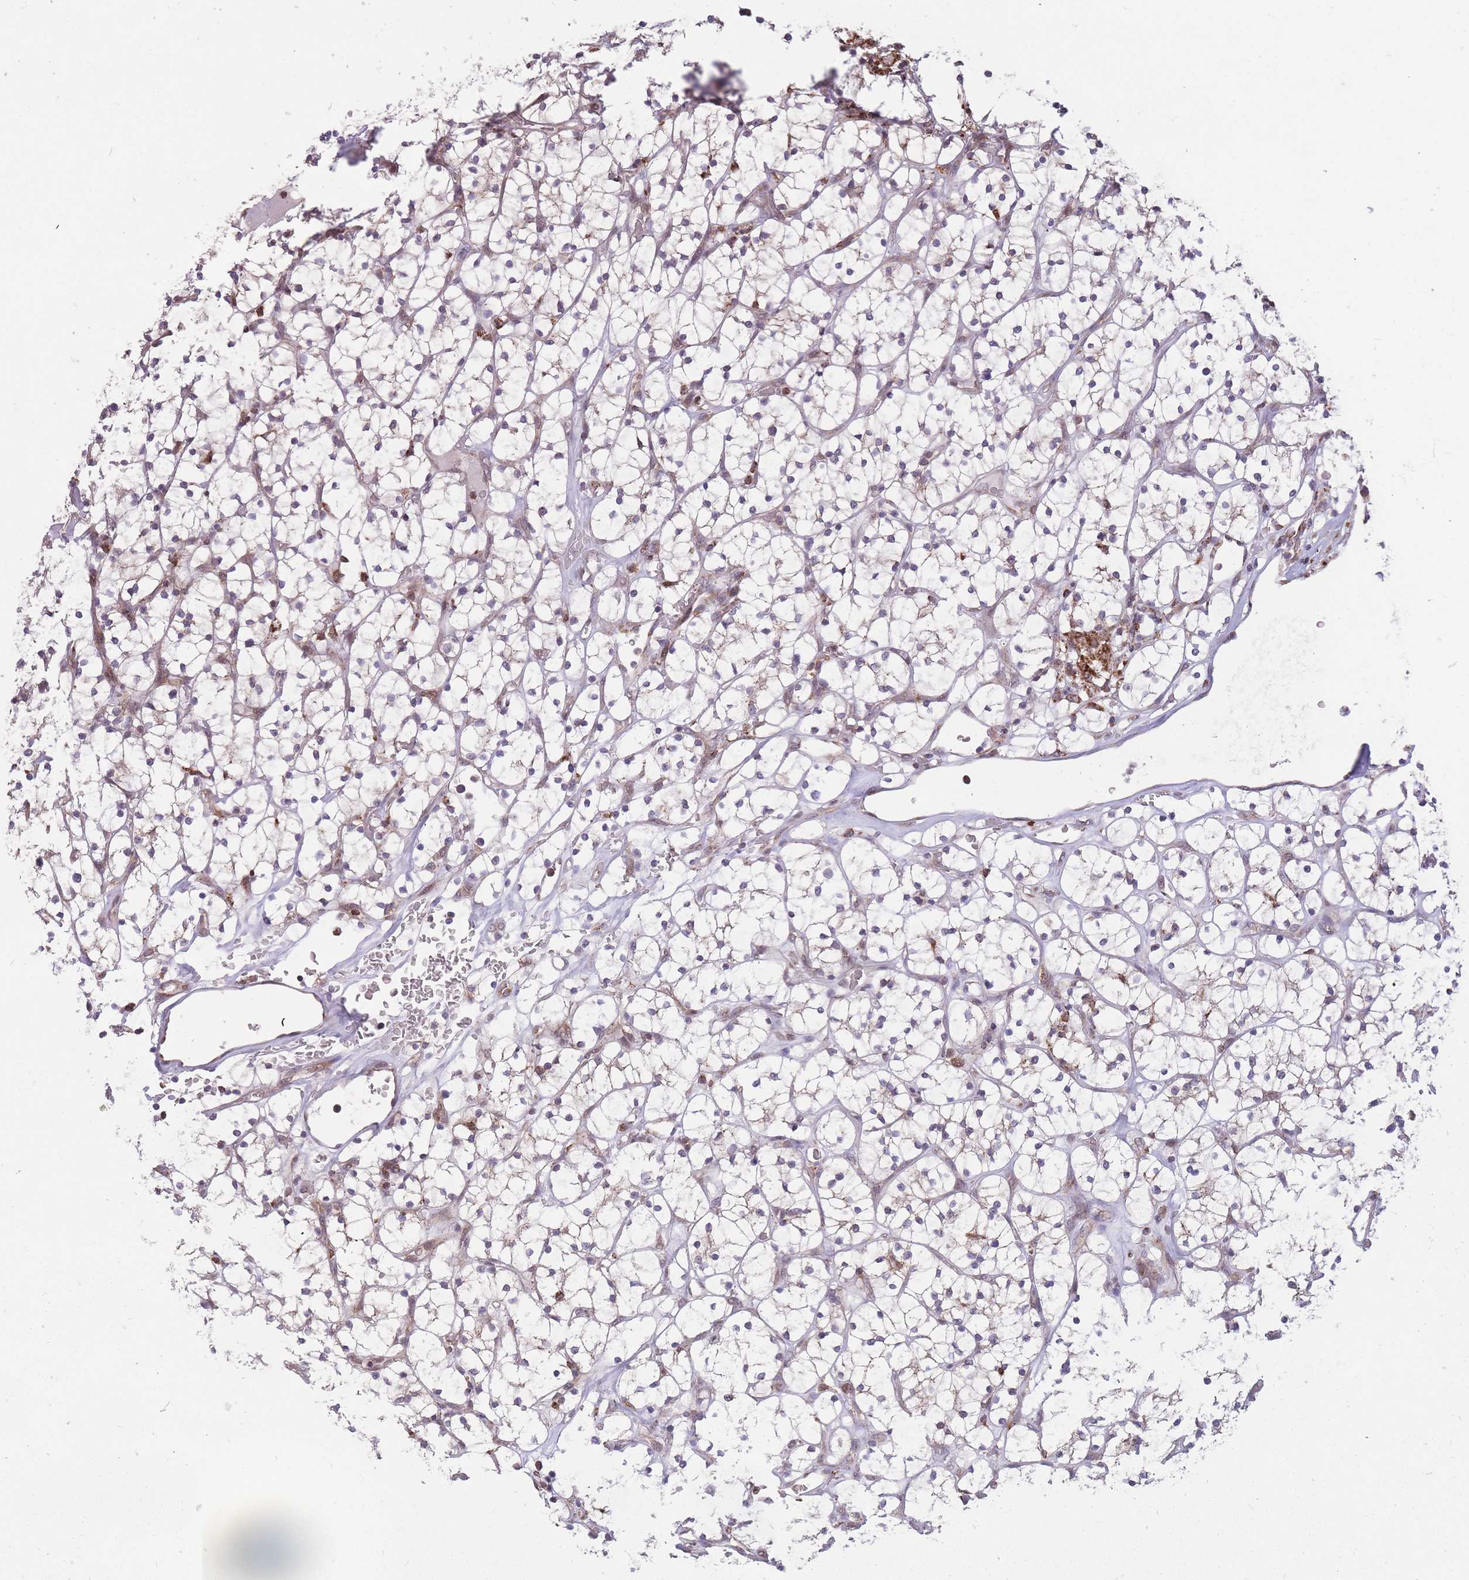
{"staining": {"intensity": "negative", "quantity": "none", "location": "none"}, "tissue": "renal cancer", "cell_type": "Tumor cells", "image_type": "cancer", "snomed": [{"axis": "morphology", "description": "Adenocarcinoma, NOS"}, {"axis": "topography", "description": "Kidney"}], "caption": "Immunohistochemistry (IHC) image of renal adenocarcinoma stained for a protein (brown), which exhibits no staining in tumor cells.", "gene": "DPYSL4", "patient": {"sex": "female", "age": 64}}